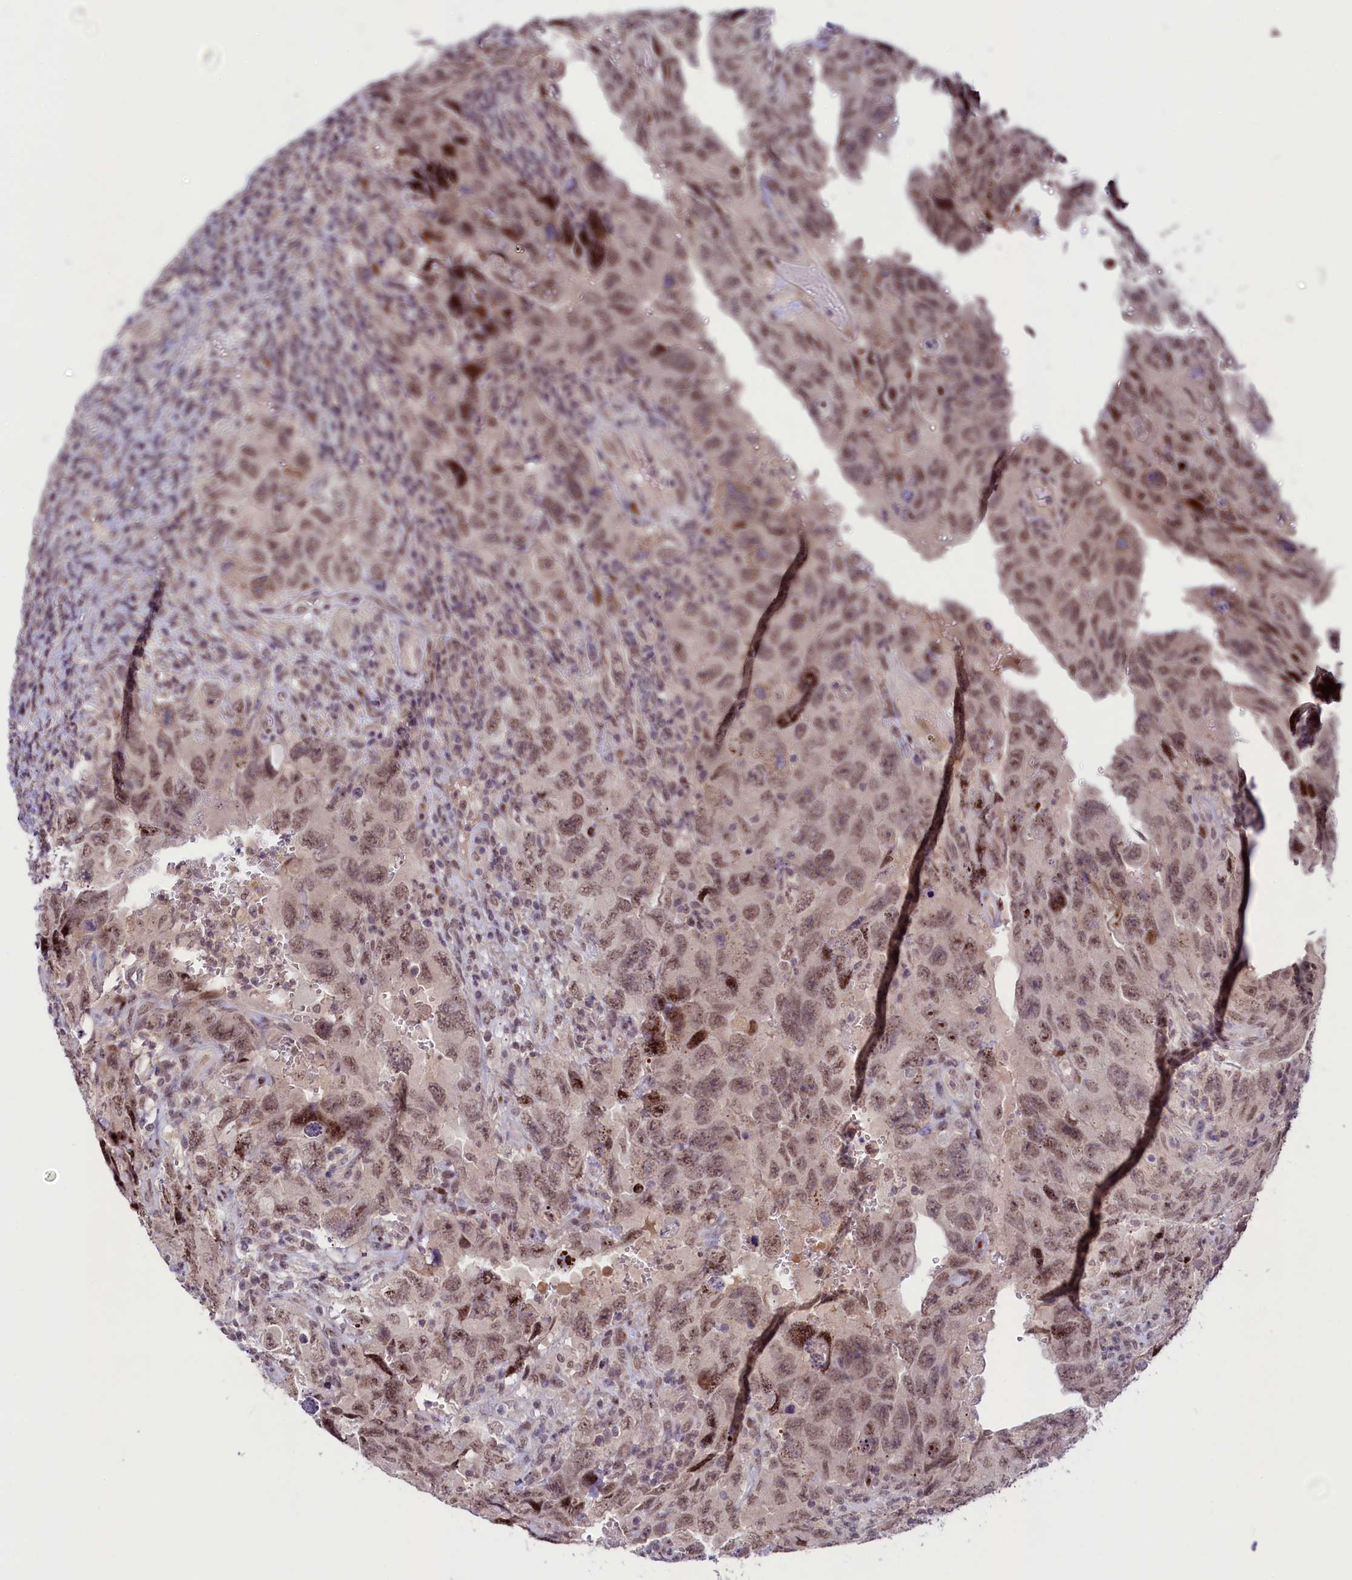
{"staining": {"intensity": "moderate", "quantity": ">75%", "location": "nuclear"}, "tissue": "testis cancer", "cell_type": "Tumor cells", "image_type": "cancer", "snomed": [{"axis": "morphology", "description": "Carcinoma, Embryonal, NOS"}, {"axis": "topography", "description": "Testis"}], "caption": "Tumor cells reveal medium levels of moderate nuclear positivity in approximately >75% of cells in testis cancer (embryonal carcinoma).", "gene": "ANKS3", "patient": {"sex": "male", "age": 26}}